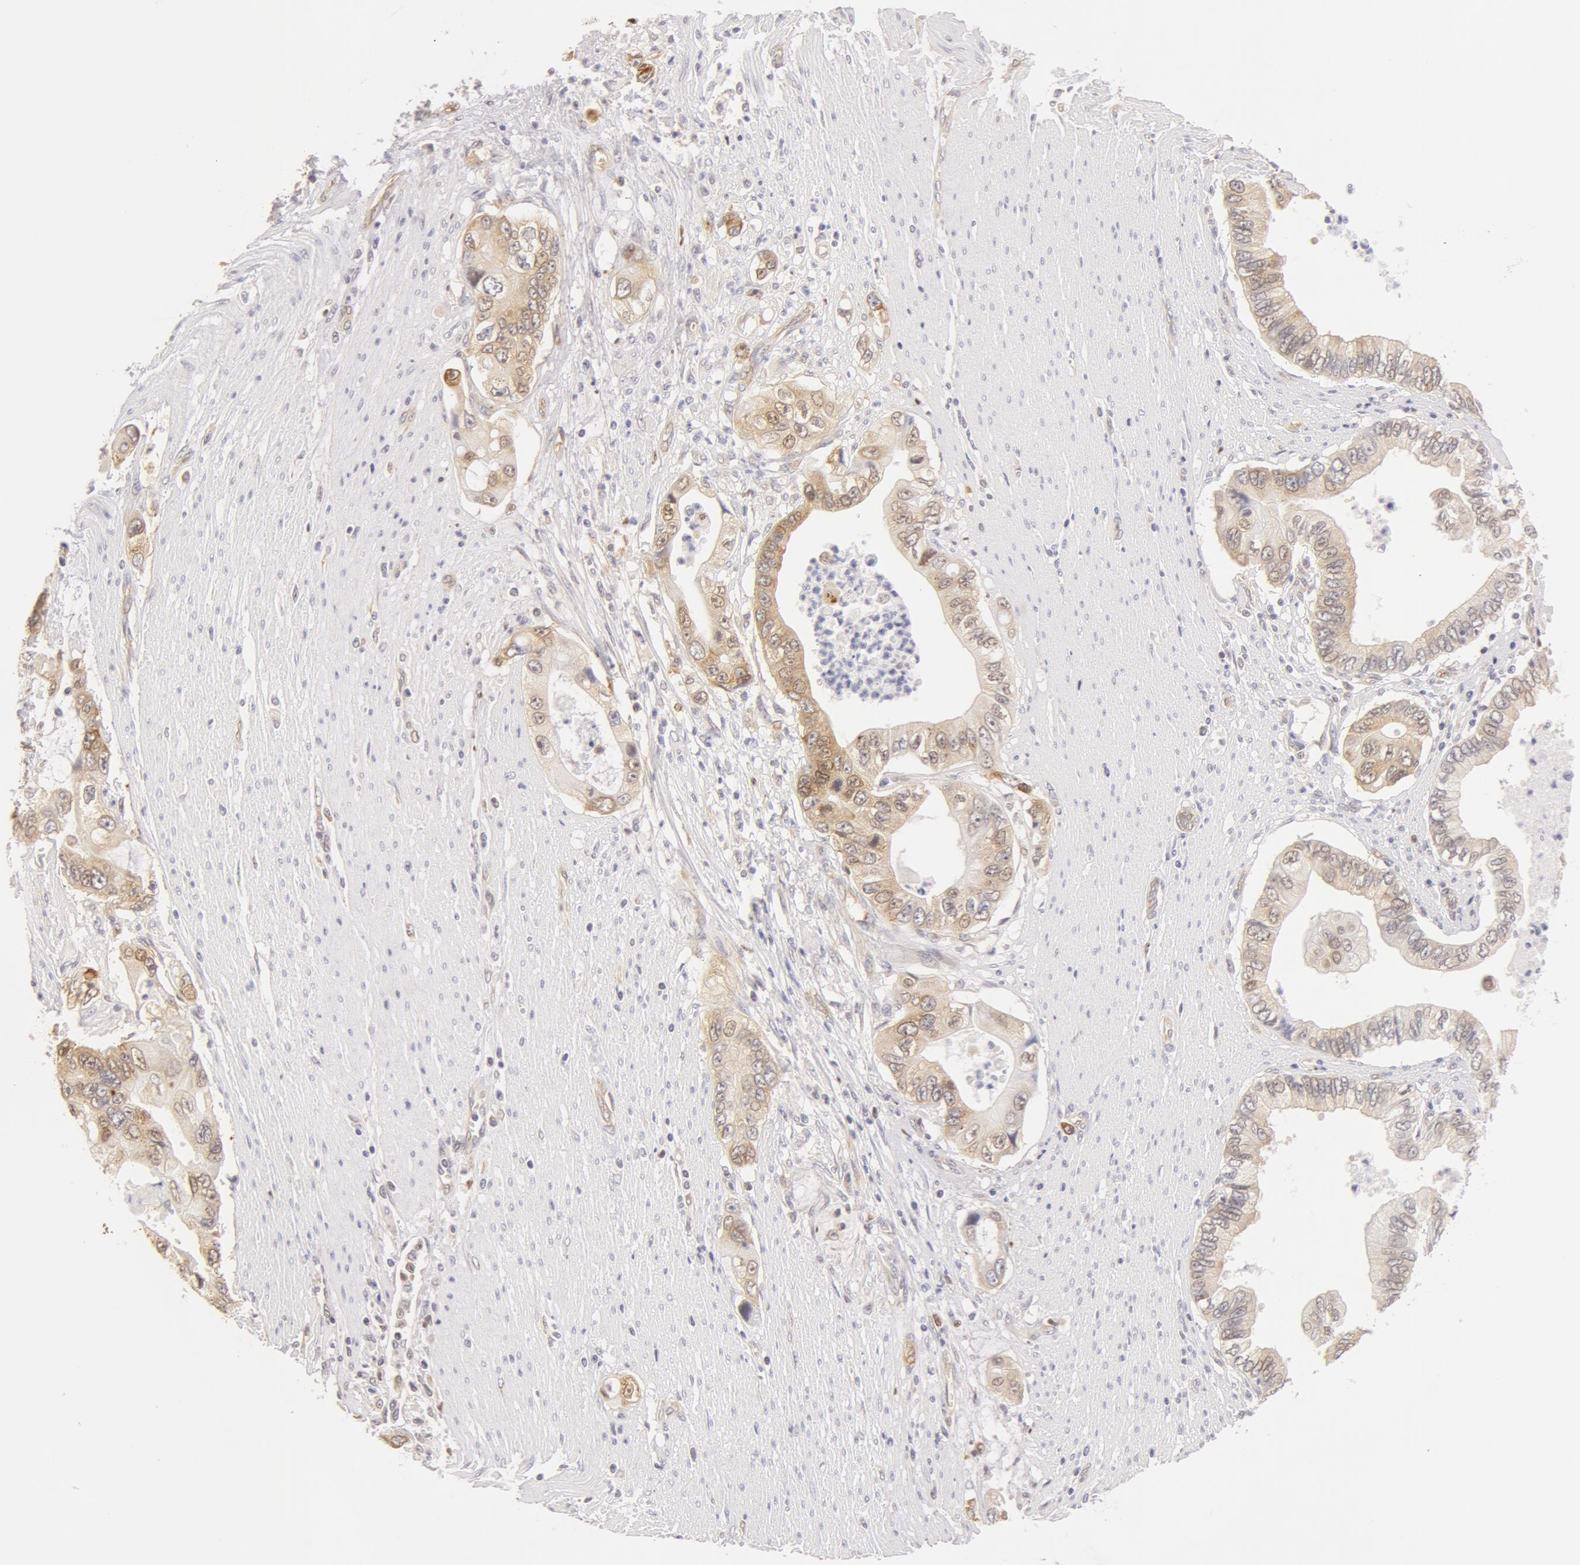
{"staining": {"intensity": "weak", "quantity": "25%-75%", "location": "cytoplasmic/membranous"}, "tissue": "pancreatic cancer", "cell_type": "Tumor cells", "image_type": "cancer", "snomed": [{"axis": "morphology", "description": "Adenocarcinoma, NOS"}, {"axis": "topography", "description": "Pancreas"}, {"axis": "topography", "description": "Stomach, upper"}], "caption": "Tumor cells display low levels of weak cytoplasmic/membranous positivity in about 25%-75% of cells in human pancreatic cancer.", "gene": "DDX3Y", "patient": {"sex": "male", "age": 77}}